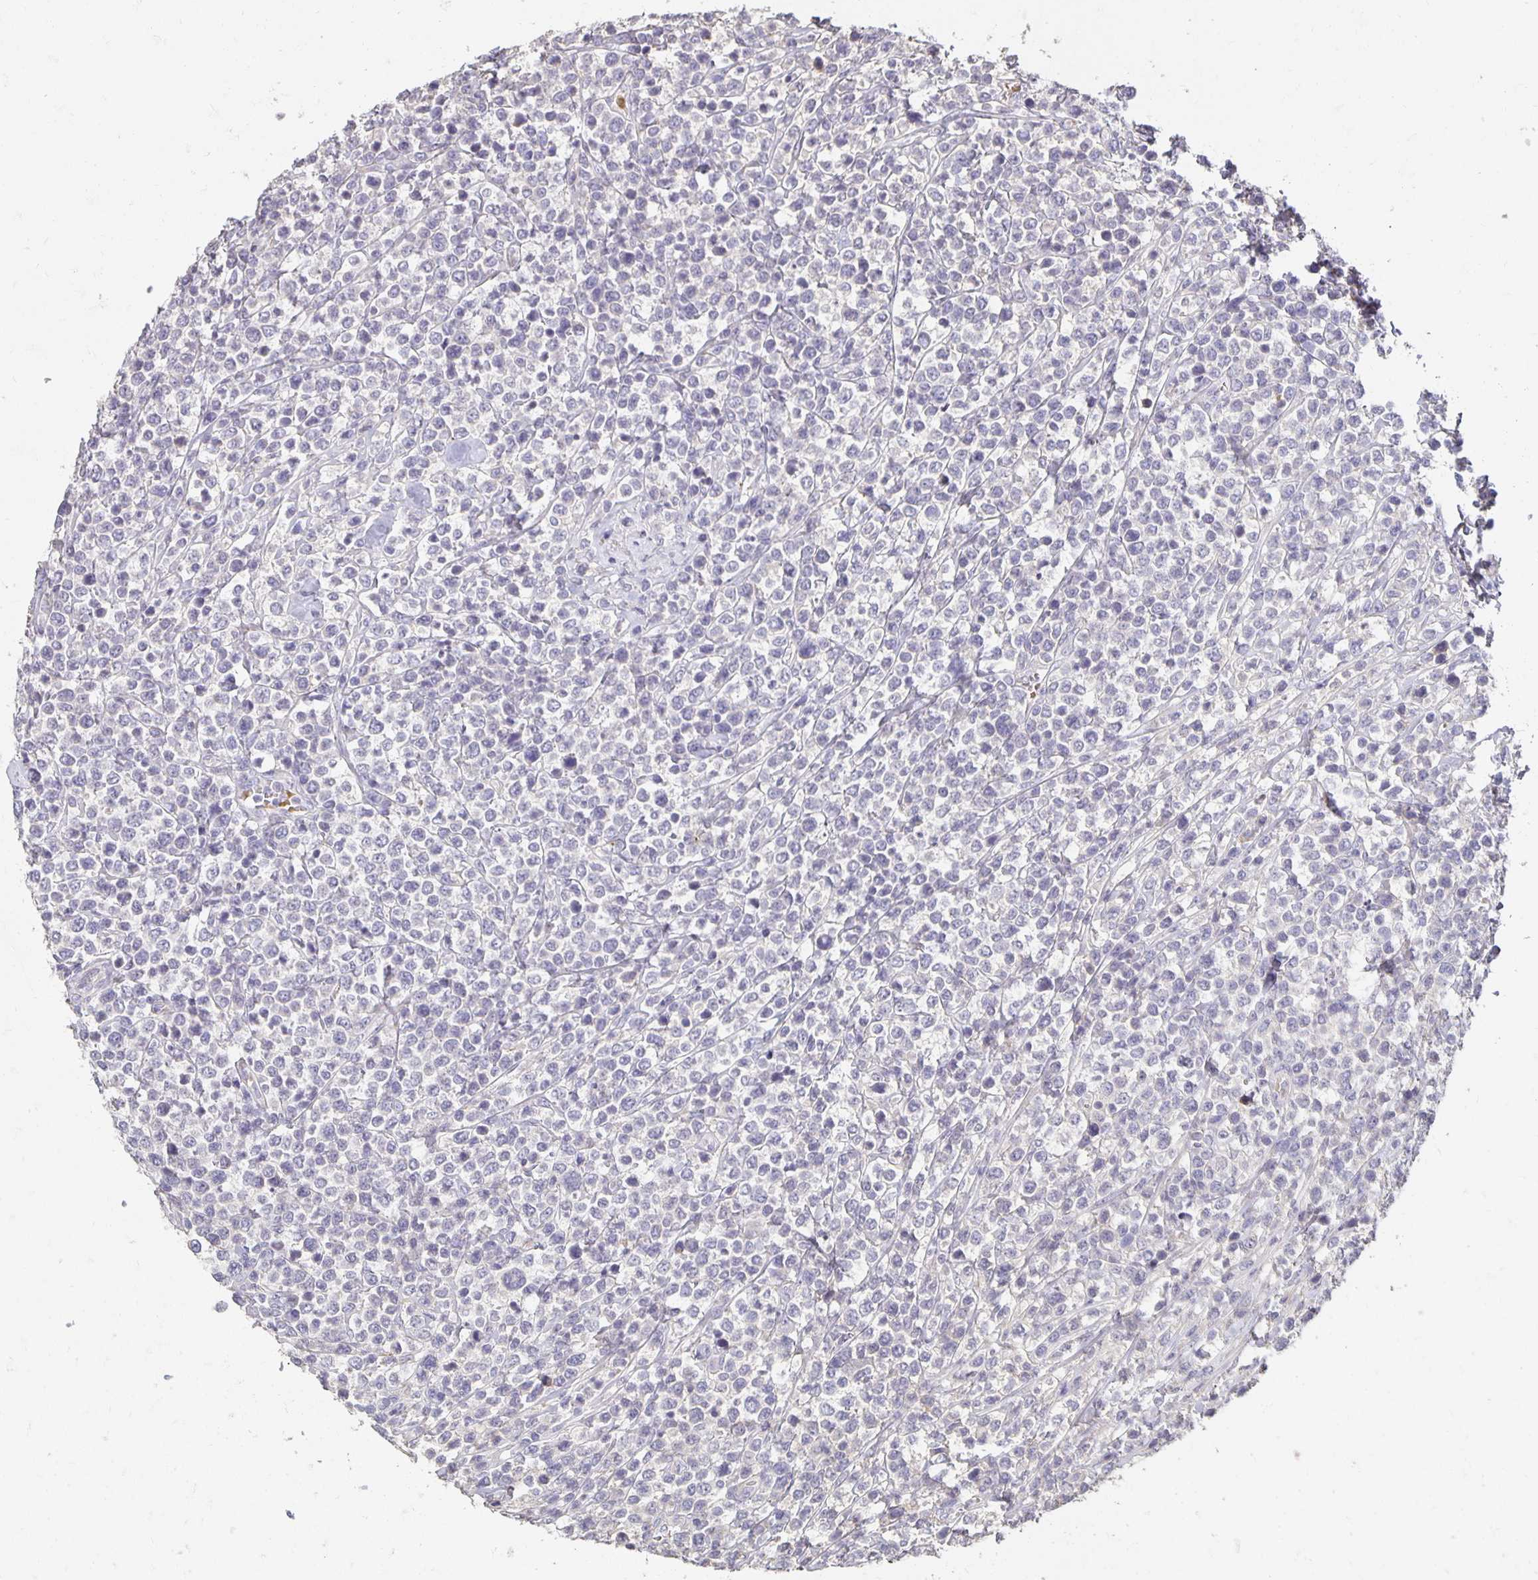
{"staining": {"intensity": "negative", "quantity": "none", "location": "none"}, "tissue": "lymphoma", "cell_type": "Tumor cells", "image_type": "cancer", "snomed": [{"axis": "morphology", "description": "Malignant lymphoma, non-Hodgkin's type, High grade"}, {"axis": "topography", "description": "Soft tissue"}], "caption": "Protein analysis of high-grade malignant lymphoma, non-Hodgkin's type displays no significant positivity in tumor cells.", "gene": "CST6", "patient": {"sex": "female", "age": 56}}